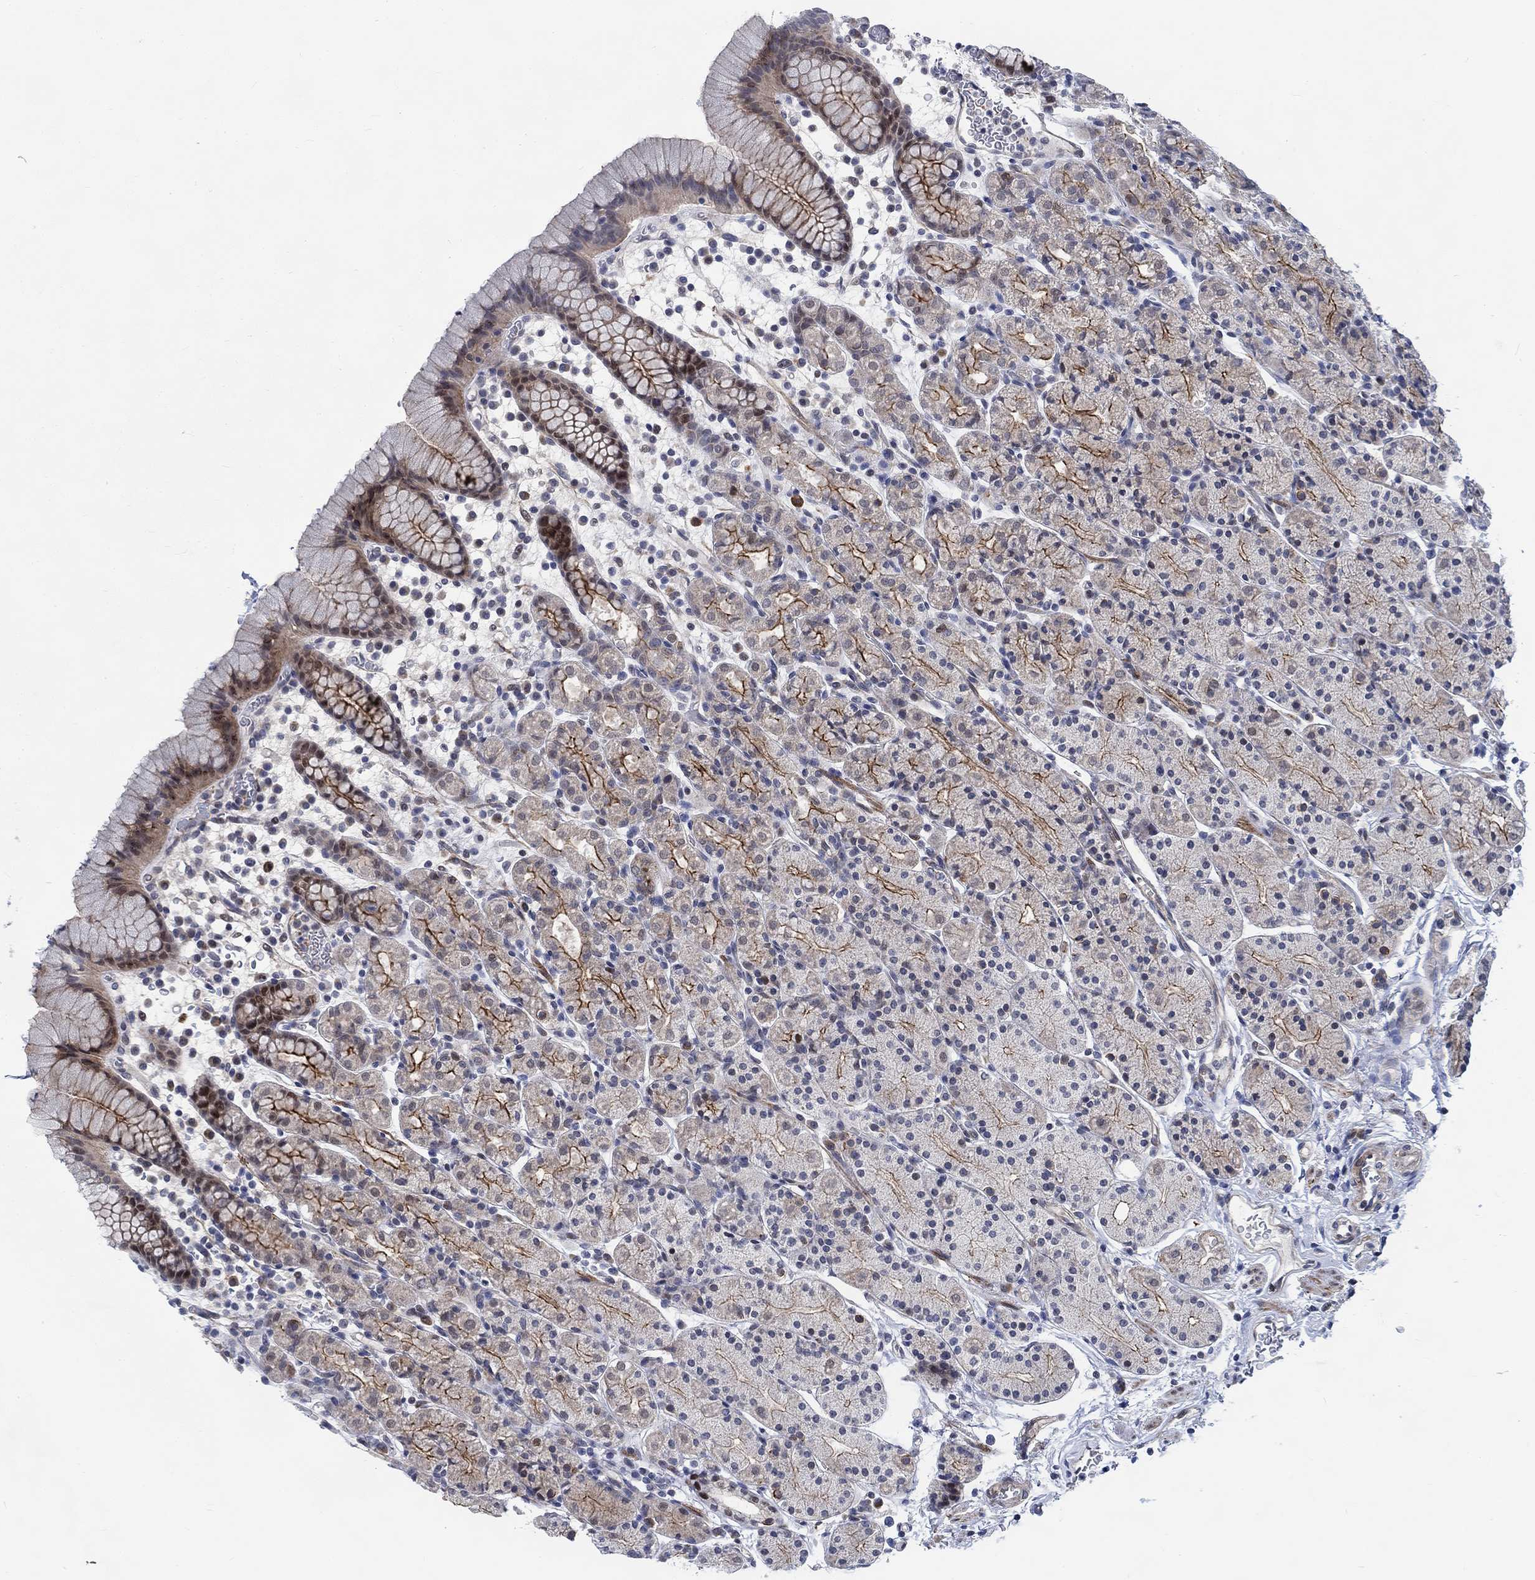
{"staining": {"intensity": "strong", "quantity": "25%-75%", "location": "cytoplasmic/membranous"}, "tissue": "stomach", "cell_type": "Glandular cells", "image_type": "normal", "snomed": [{"axis": "morphology", "description": "Normal tissue, NOS"}, {"axis": "topography", "description": "Stomach, upper"}, {"axis": "topography", "description": "Stomach"}], "caption": "The image demonstrates immunohistochemical staining of unremarkable stomach. There is strong cytoplasmic/membranous expression is seen in about 25%-75% of glandular cells. Ihc stains the protein of interest in brown and the nuclei are stained blue.", "gene": "KCNH8", "patient": {"sex": "male", "age": 62}}